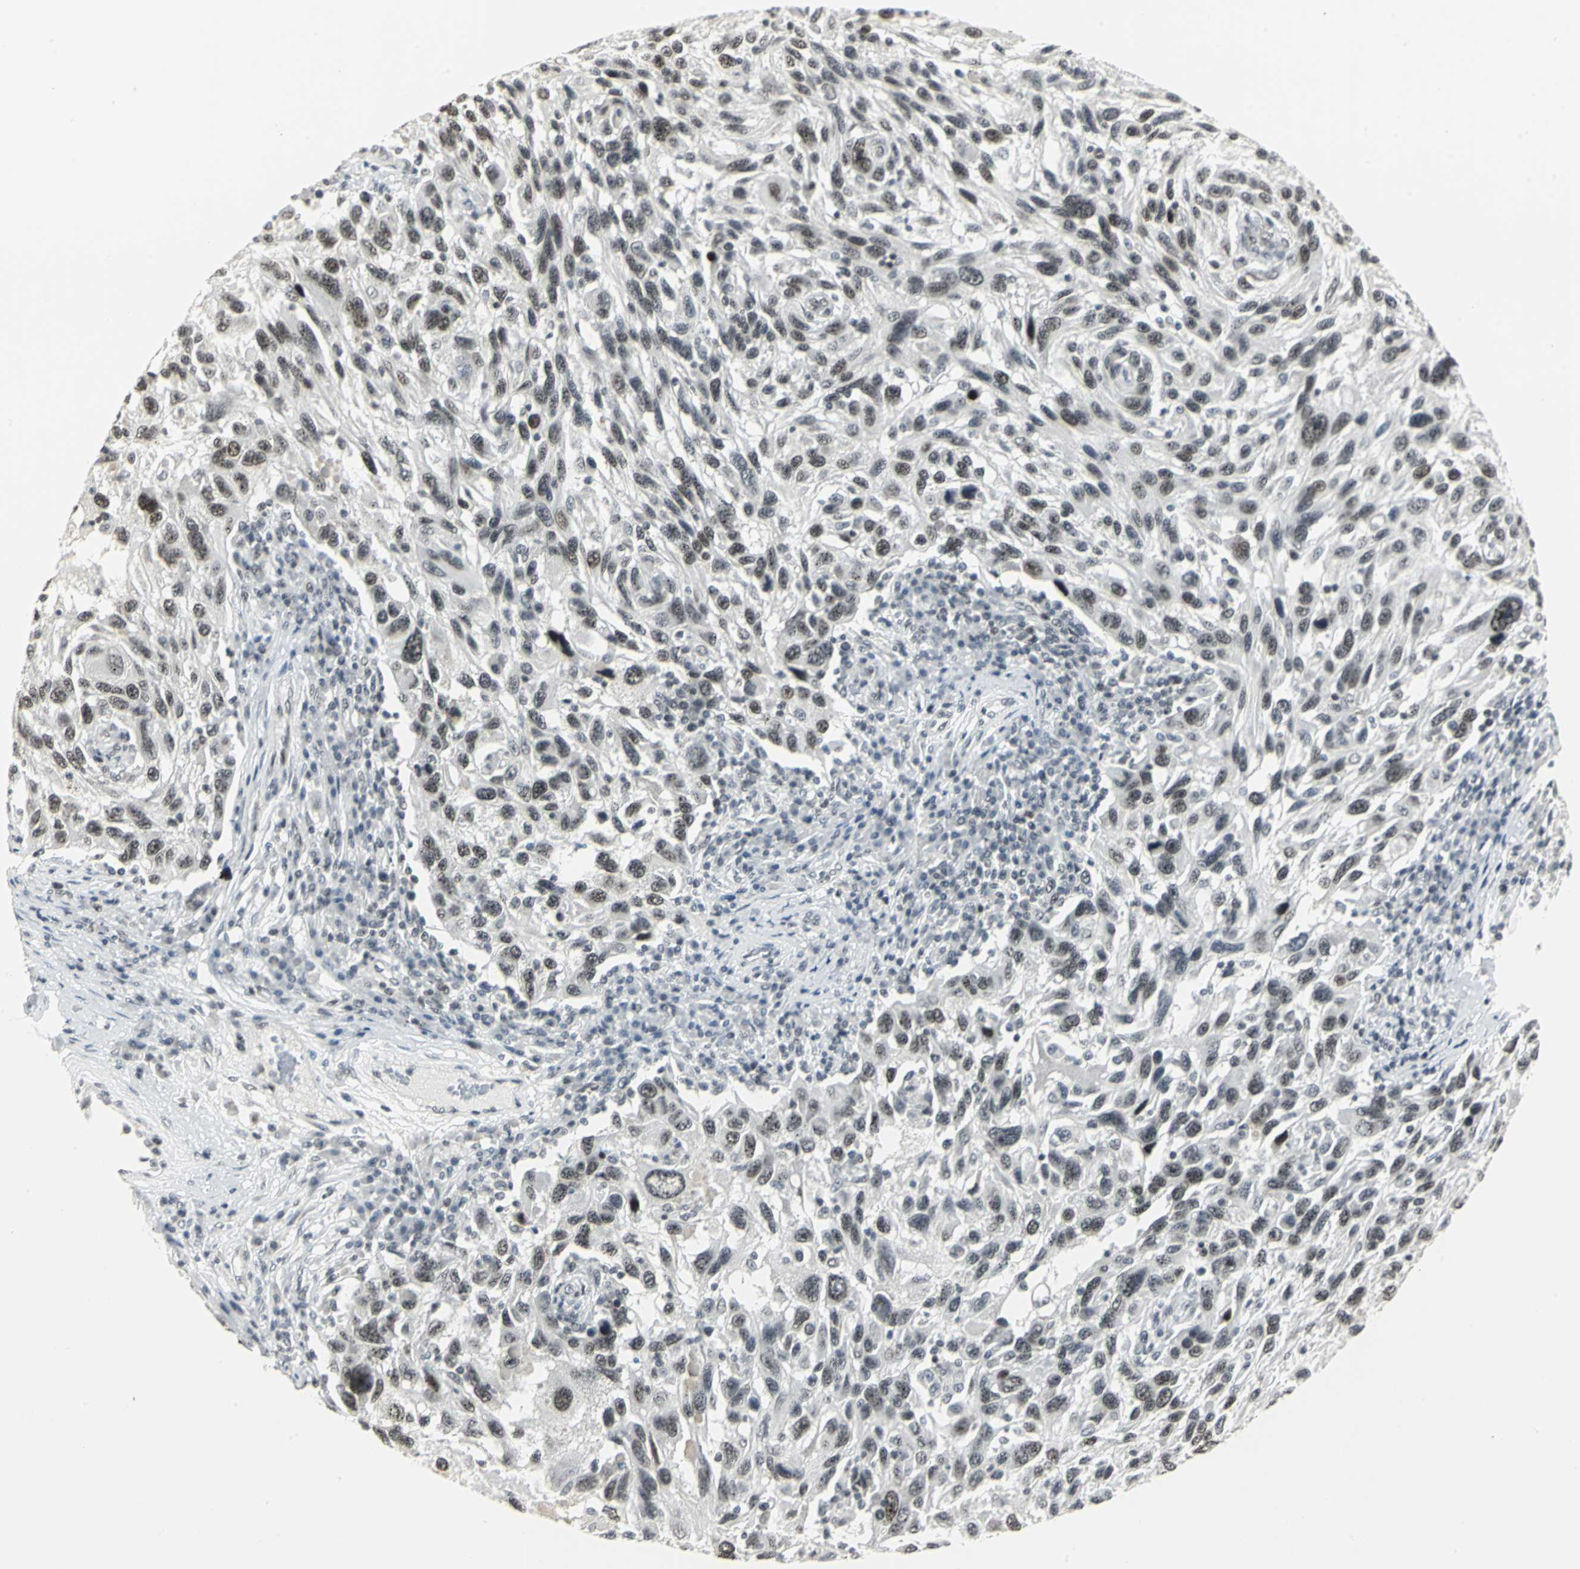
{"staining": {"intensity": "strong", "quantity": ">75%", "location": "nuclear"}, "tissue": "melanoma", "cell_type": "Tumor cells", "image_type": "cancer", "snomed": [{"axis": "morphology", "description": "Malignant melanoma, NOS"}, {"axis": "topography", "description": "Skin"}], "caption": "Protein staining displays strong nuclear expression in about >75% of tumor cells in malignant melanoma.", "gene": "CBX3", "patient": {"sex": "male", "age": 53}}